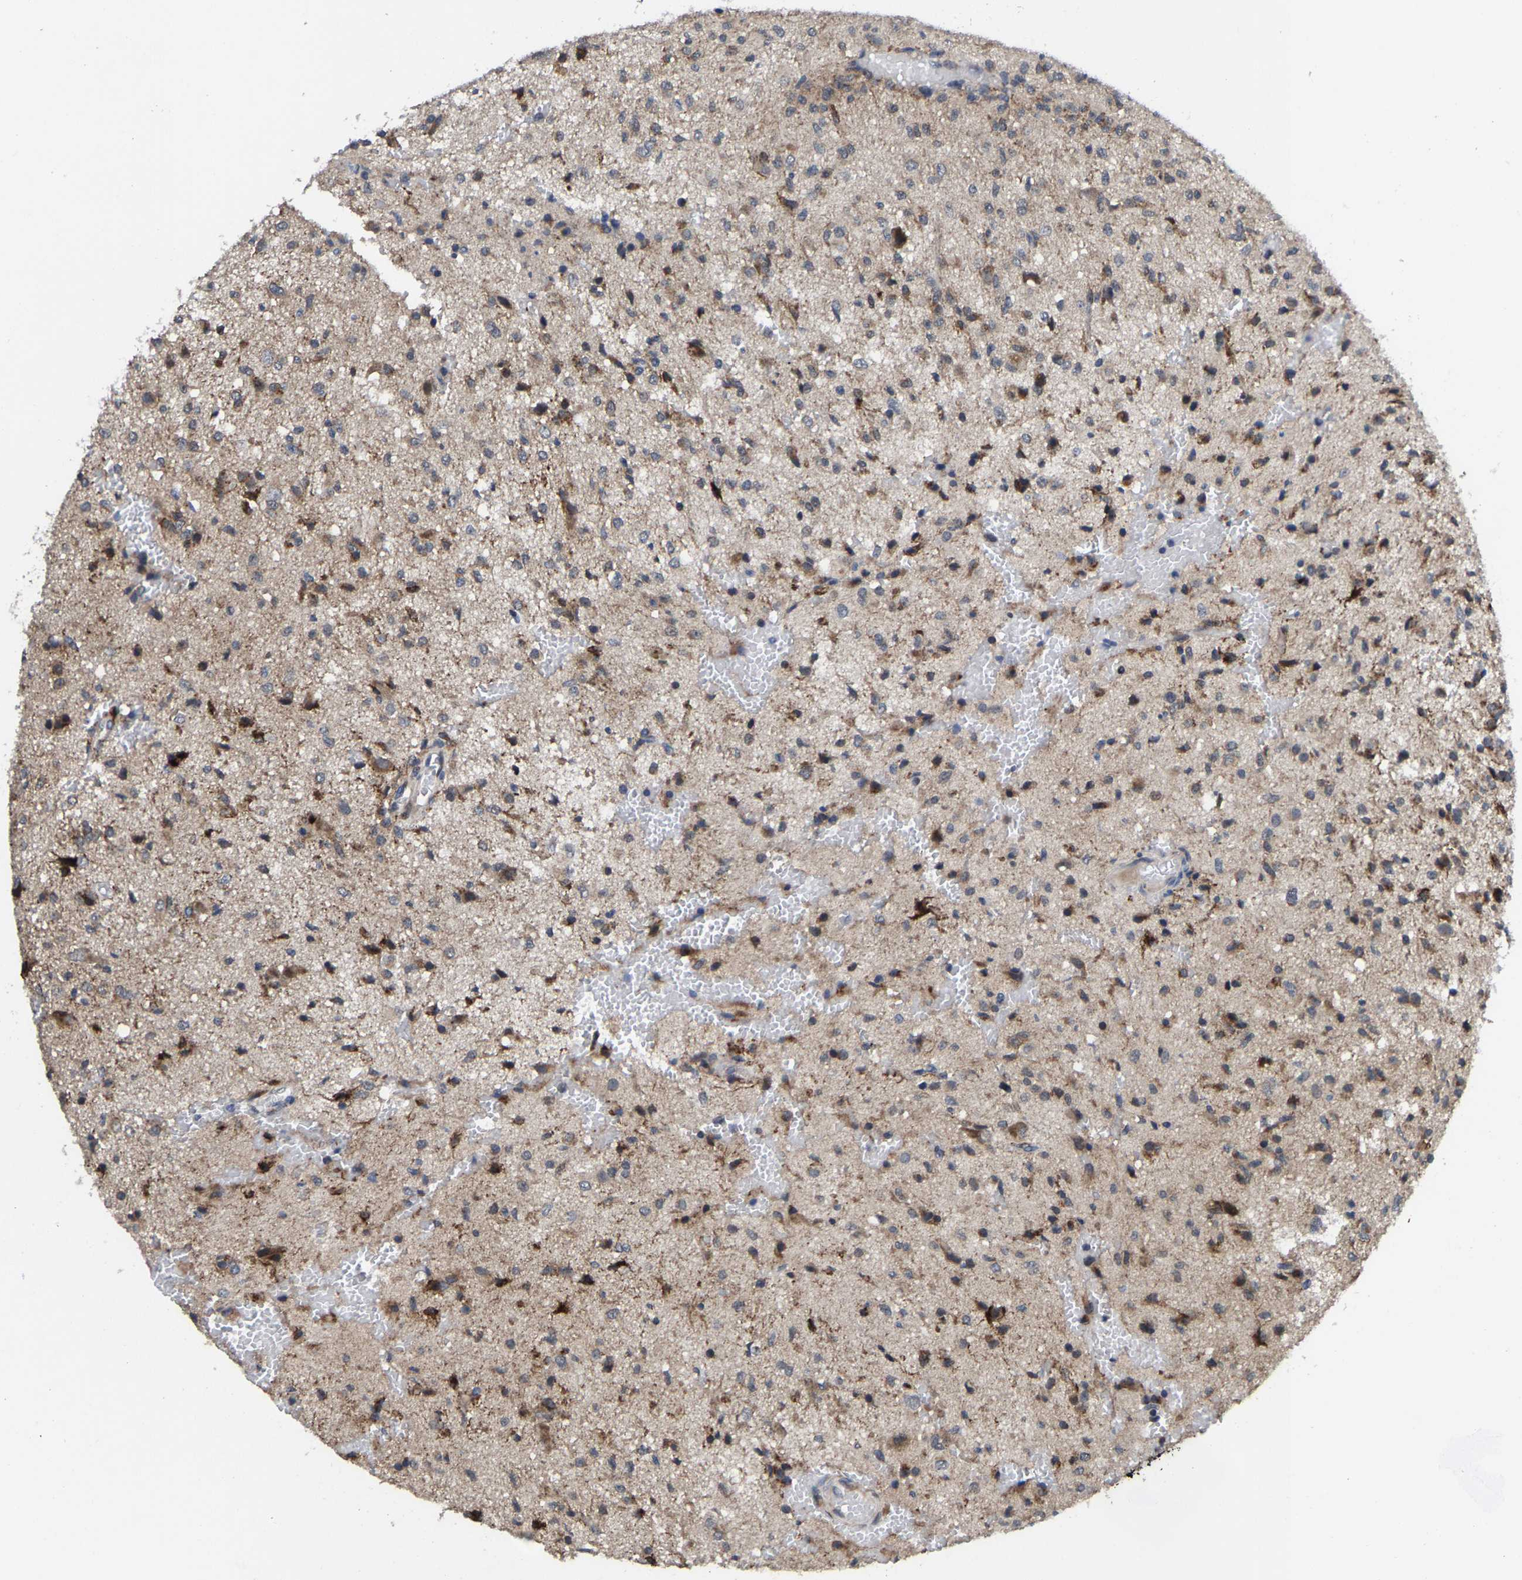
{"staining": {"intensity": "strong", "quantity": "25%-75%", "location": "cytoplasmic/membranous"}, "tissue": "glioma", "cell_type": "Tumor cells", "image_type": "cancer", "snomed": [{"axis": "morphology", "description": "Glioma, malignant, High grade"}, {"axis": "topography", "description": "Brain"}], "caption": "Tumor cells display high levels of strong cytoplasmic/membranous expression in about 25%-75% of cells in glioma.", "gene": "TDRKH", "patient": {"sex": "female", "age": 59}}